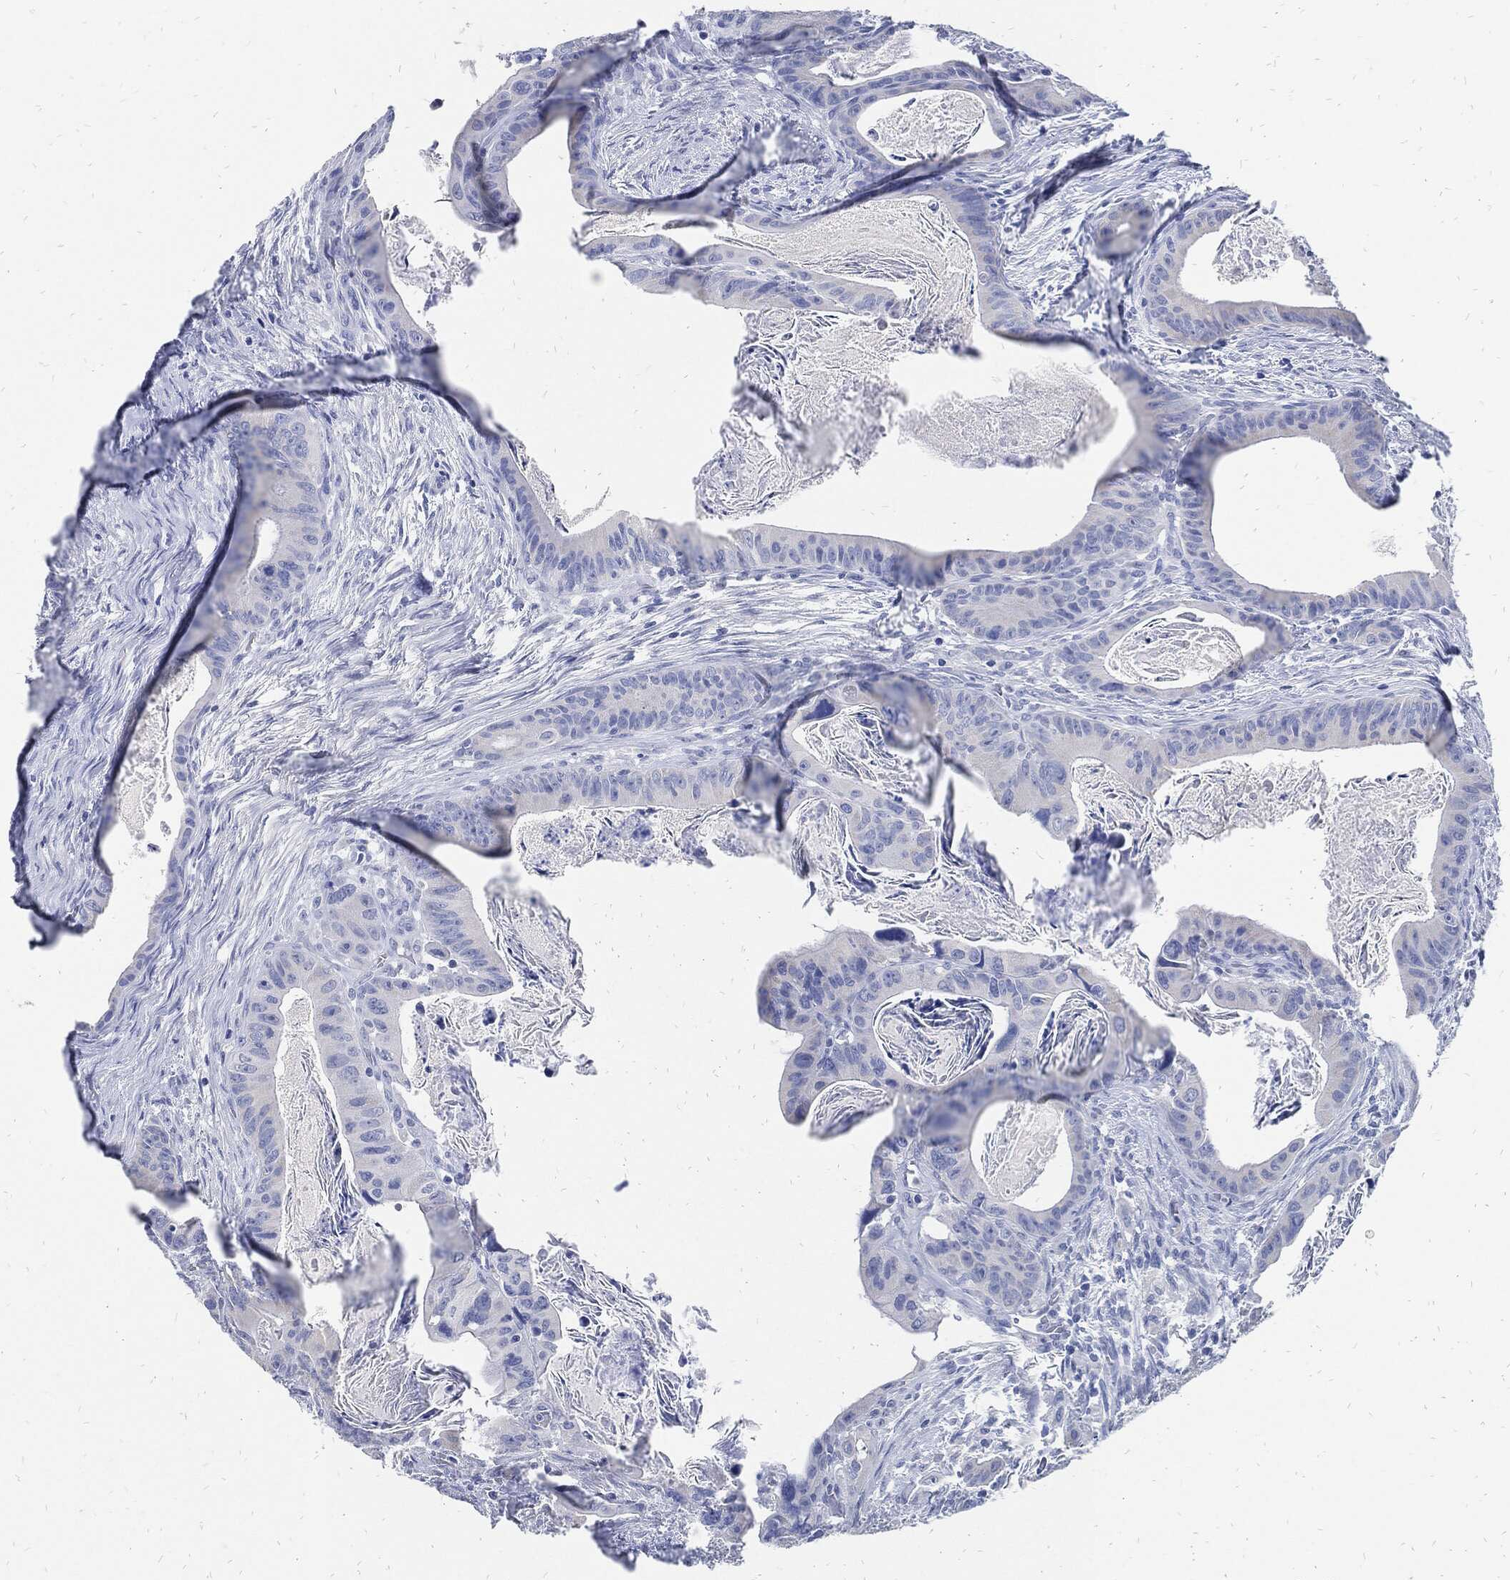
{"staining": {"intensity": "negative", "quantity": "none", "location": "none"}, "tissue": "colorectal cancer", "cell_type": "Tumor cells", "image_type": "cancer", "snomed": [{"axis": "morphology", "description": "Adenocarcinoma, NOS"}, {"axis": "topography", "description": "Rectum"}], "caption": "Tumor cells are negative for brown protein staining in colorectal cancer (adenocarcinoma).", "gene": "FABP4", "patient": {"sex": "male", "age": 64}}